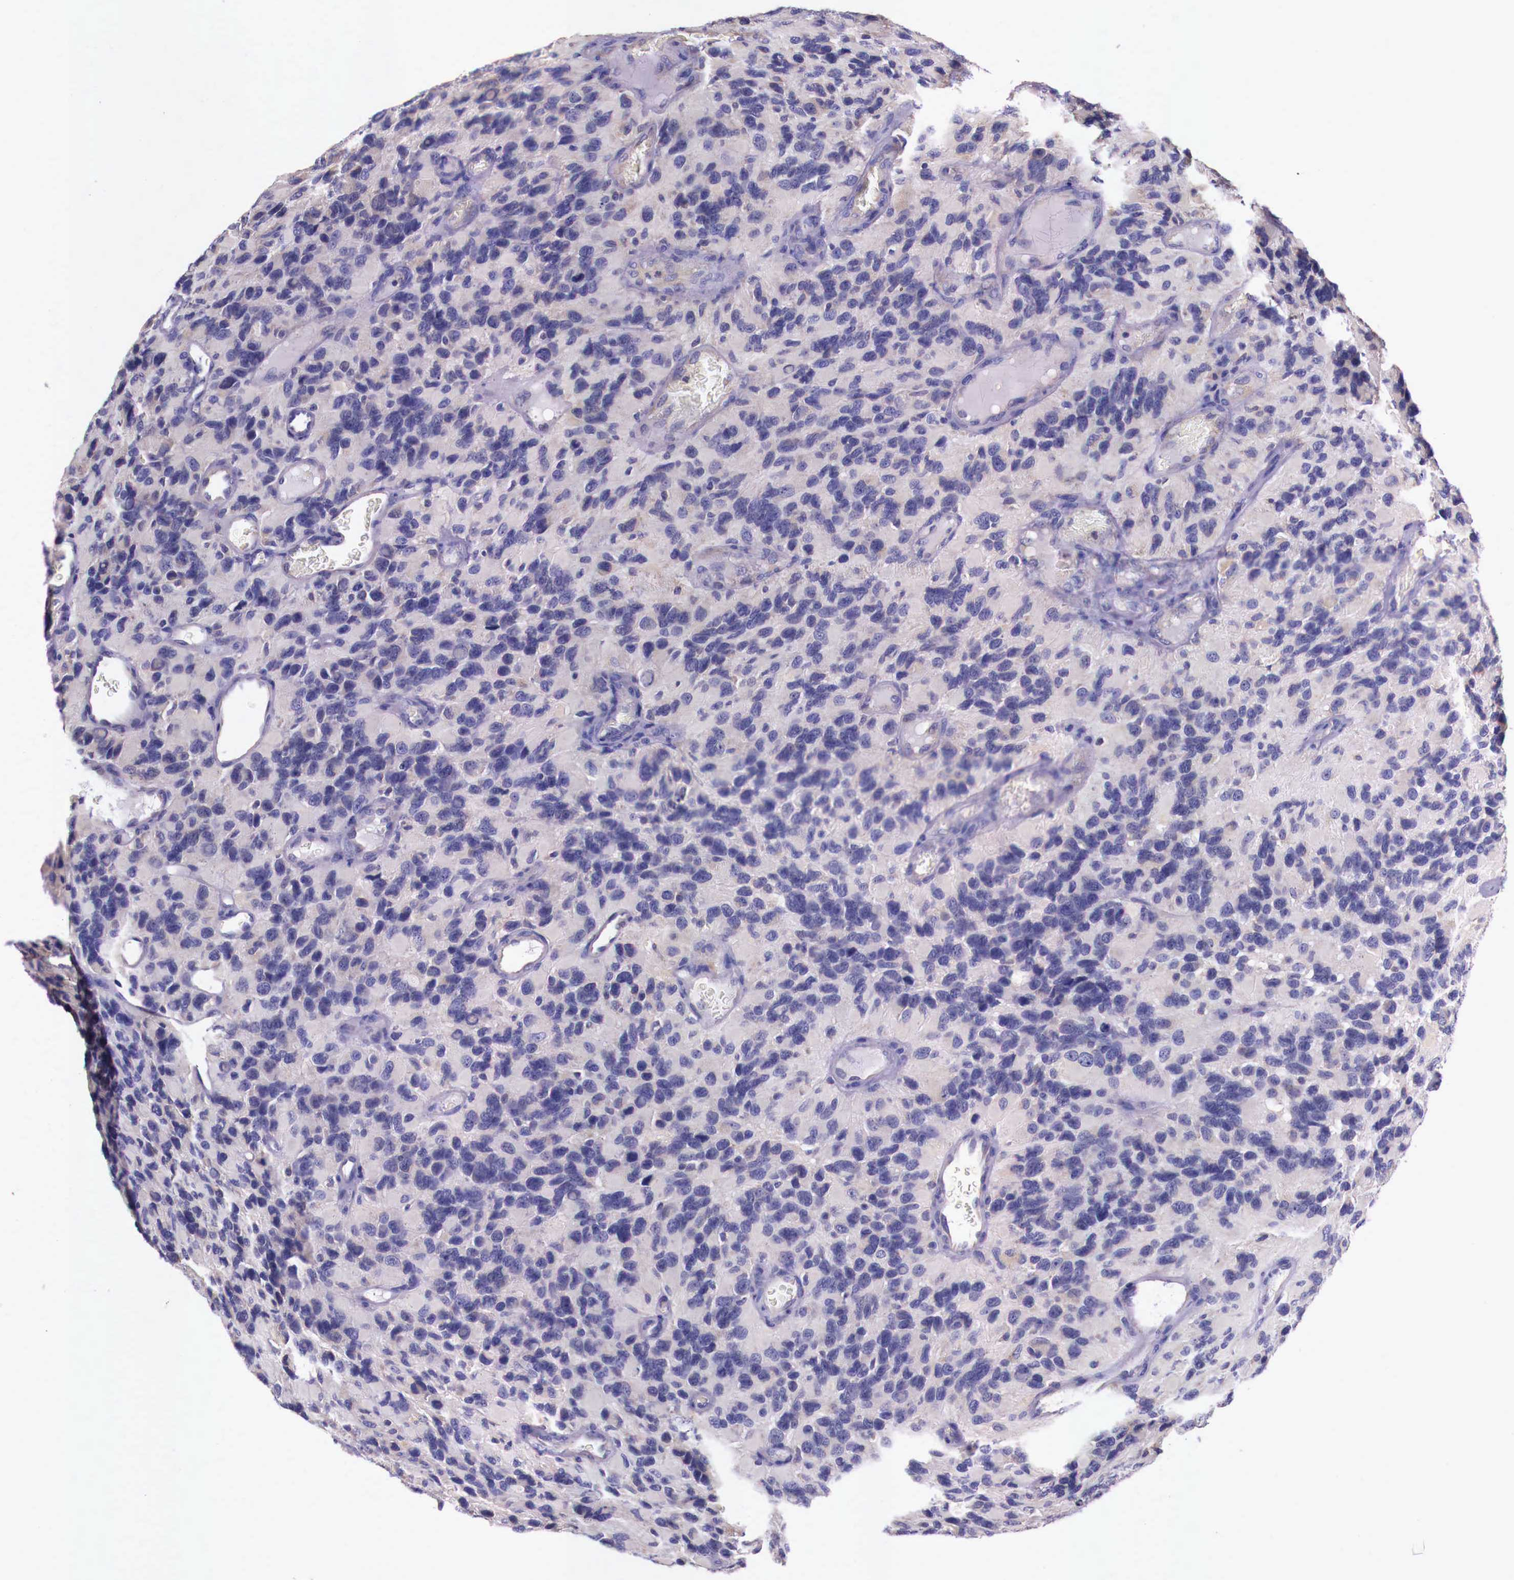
{"staining": {"intensity": "negative", "quantity": "none", "location": "none"}, "tissue": "glioma", "cell_type": "Tumor cells", "image_type": "cancer", "snomed": [{"axis": "morphology", "description": "Glioma, malignant, High grade"}, {"axis": "topography", "description": "Brain"}], "caption": "A micrograph of human glioma is negative for staining in tumor cells.", "gene": "GRIPAP1", "patient": {"sex": "male", "age": 77}}